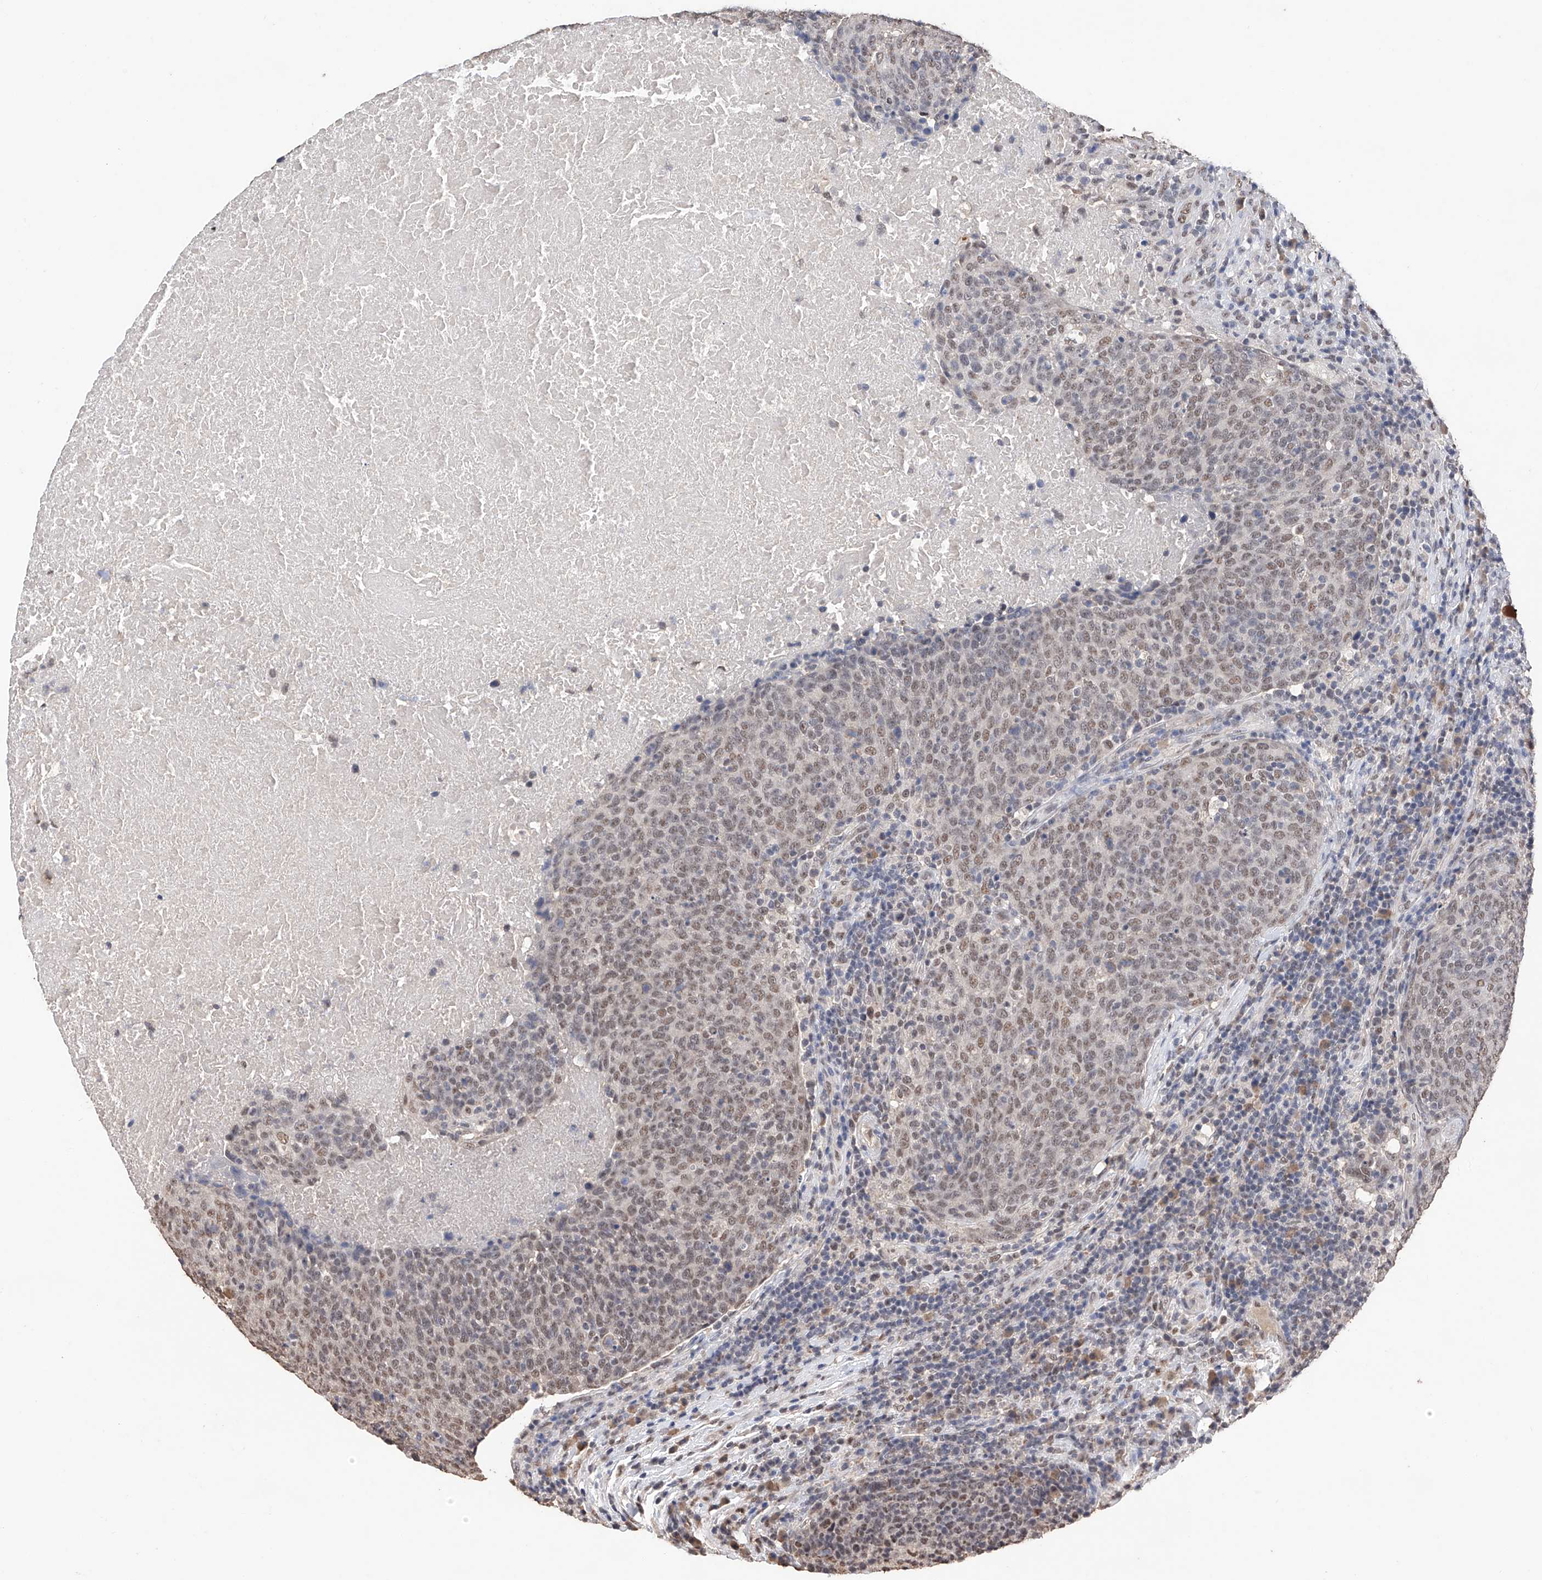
{"staining": {"intensity": "weak", "quantity": ">75%", "location": "nuclear"}, "tissue": "head and neck cancer", "cell_type": "Tumor cells", "image_type": "cancer", "snomed": [{"axis": "morphology", "description": "Squamous cell carcinoma, NOS"}, {"axis": "morphology", "description": "Squamous cell carcinoma, metastatic, NOS"}, {"axis": "topography", "description": "Lymph node"}, {"axis": "topography", "description": "Head-Neck"}], "caption": "Protein expression analysis of head and neck squamous cell carcinoma displays weak nuclear positivity in about >75% of tumor cells.", "gene": "DMAP1", "patient": {"sex": "male", "age": 62}}